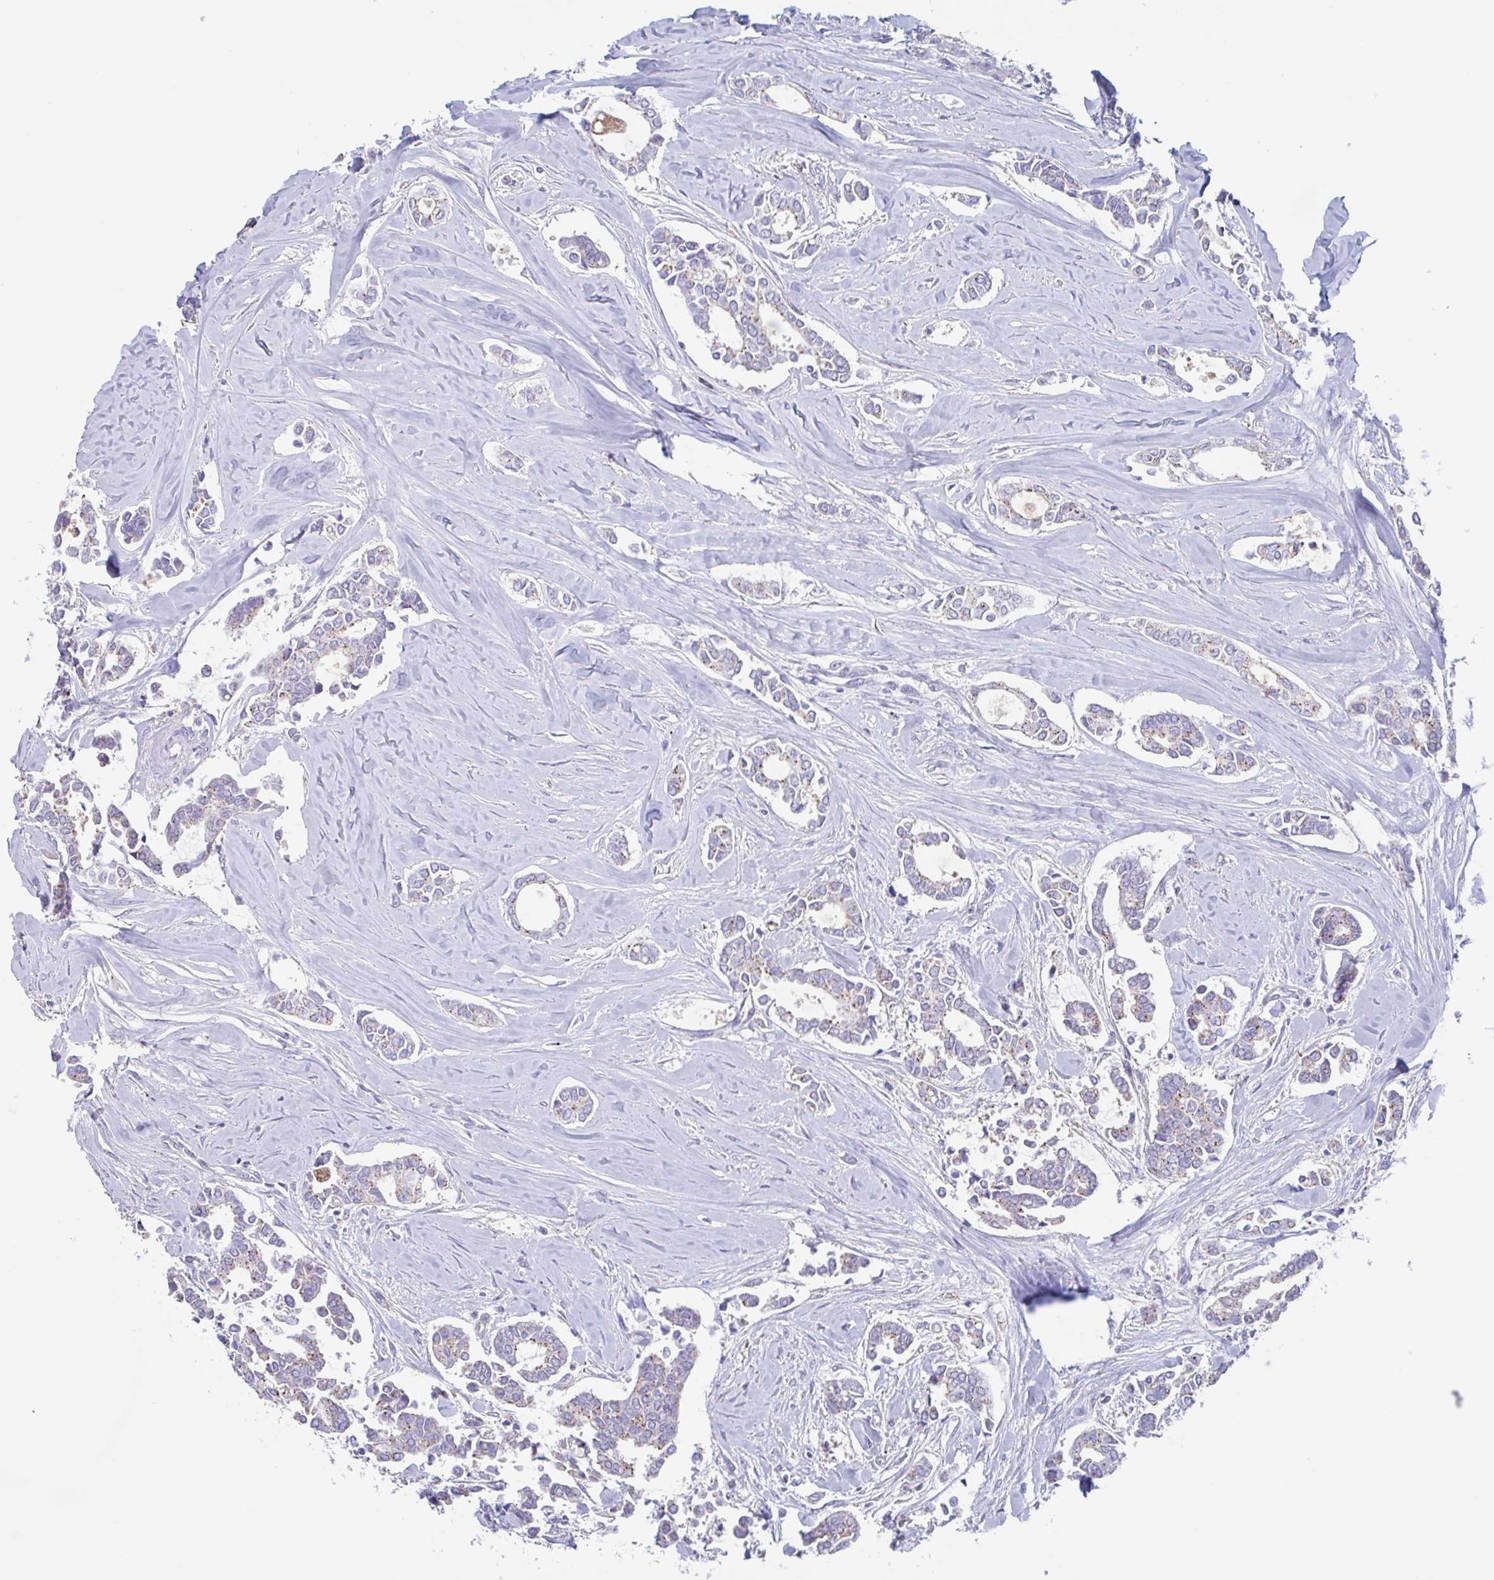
{"staining": {"intensity": "weak", "quantity": "<25%", "location": "cytoplasmic/membranous"}, "tissue": "breast cancer", "cell_type": "Tumor cells", "image_type": "cancer", "snomed": [{"axis": "morphology", "description": "Duct carcinoma"}, {"axis": "topography", "description": "Breast"}], "caption": "A high-resolution micrograph shows immunohistochemistry (IHC) staining of breast cancer (intraductal carcinoma), which exhibits no significant expression in tumor cells.", "gene": "CHMP5", "patient": {"sex": "female", "age": 84}}